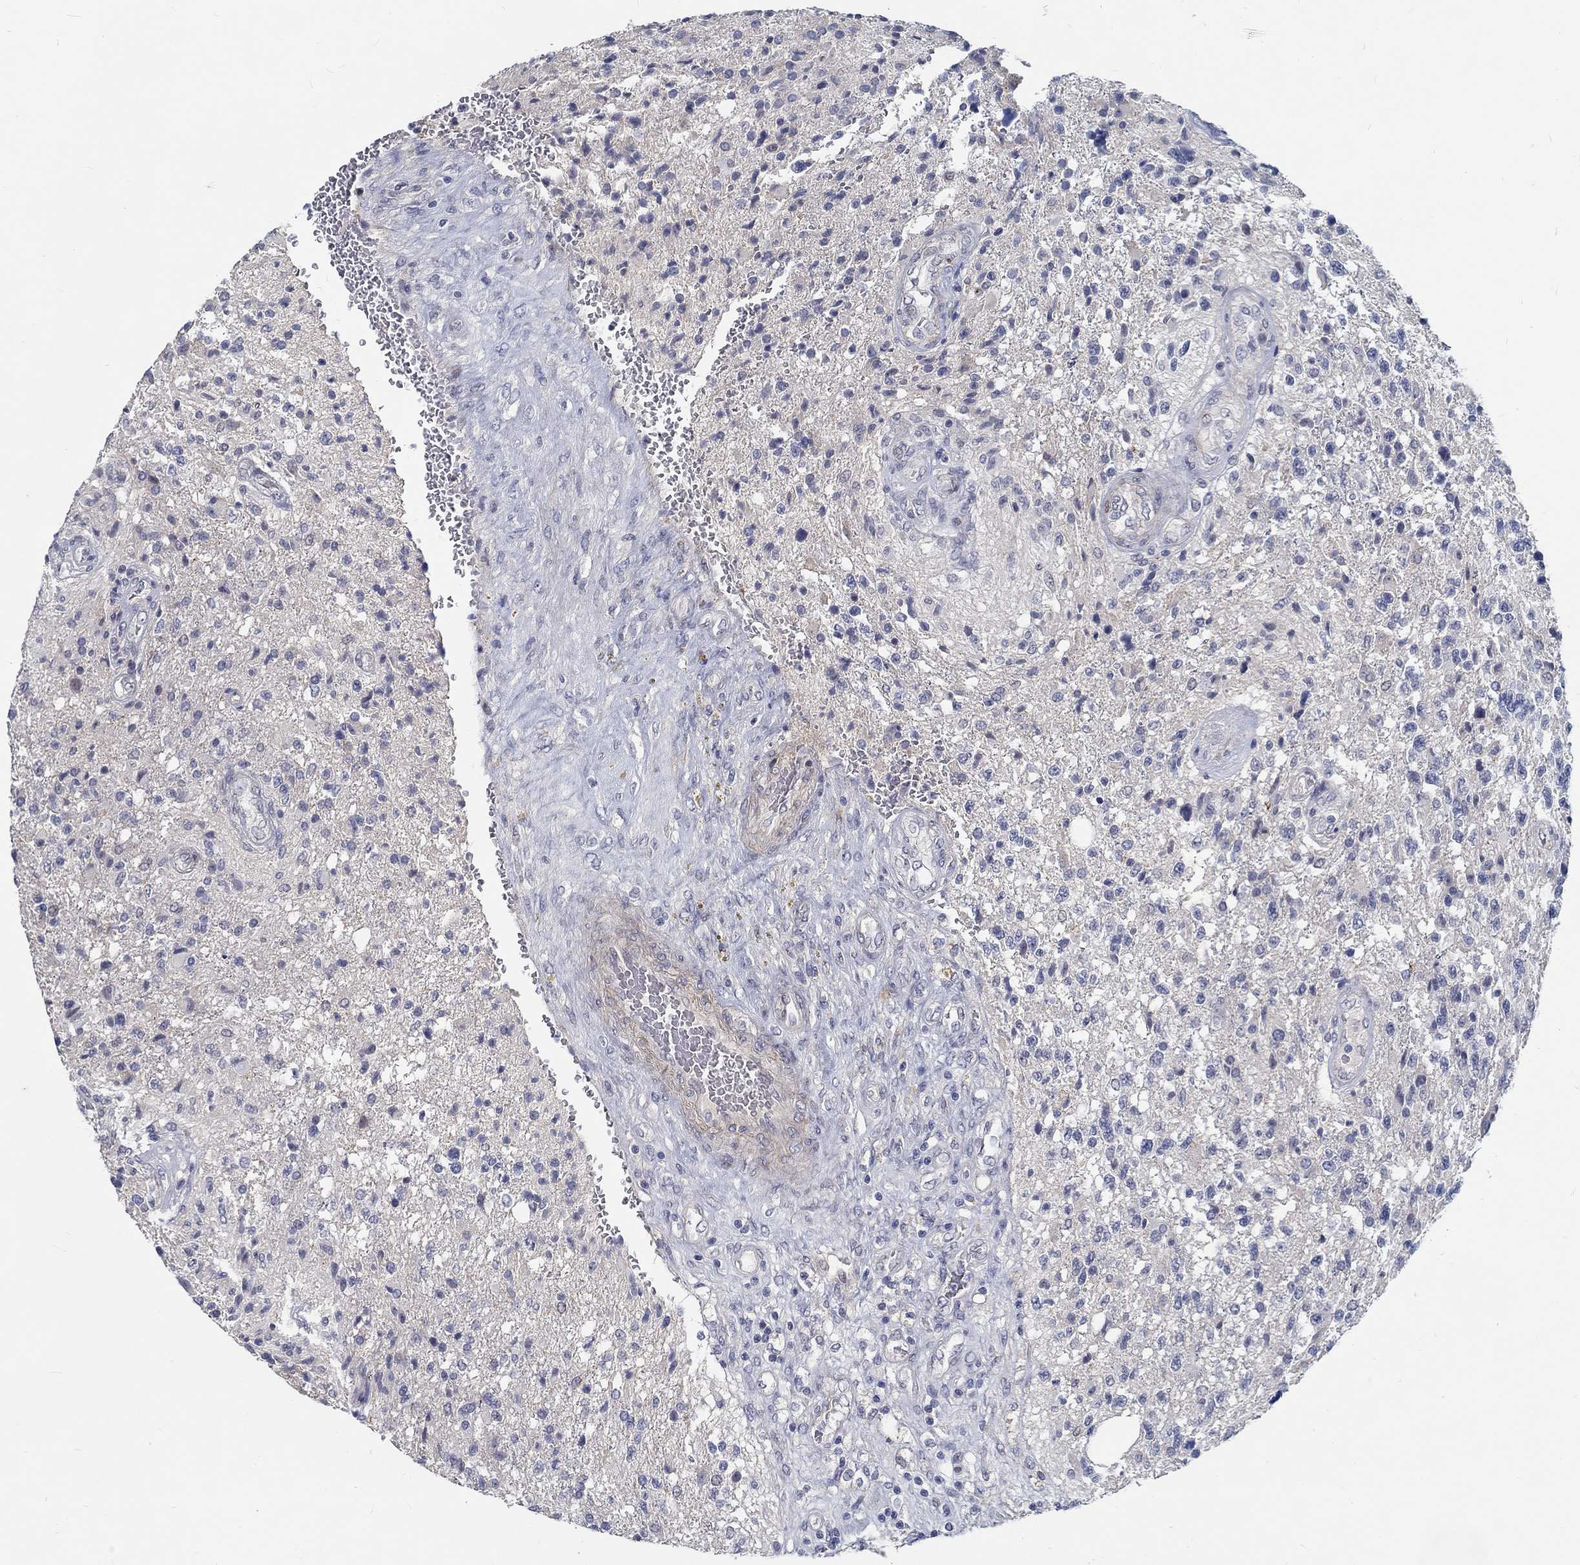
{"staining": {"intensity": "negative", "quantity": "none", "location": "none"}, "tissue": "glioma", "cell_type": "Tumor cells", "image_type": "cancer", "snomed": [{"axis": "morphology", "description": "Glioma, malignant, High grade"}, {"axis": "topography", "description": "Brain"}], "caption": "The immunohistochemistry (IHC) image has no significant positivity in tumor cells of high-grade glioma (malignant) tissue.", "gene": "MYBPC1", "patient": {"sex": "male", "age": 56}}